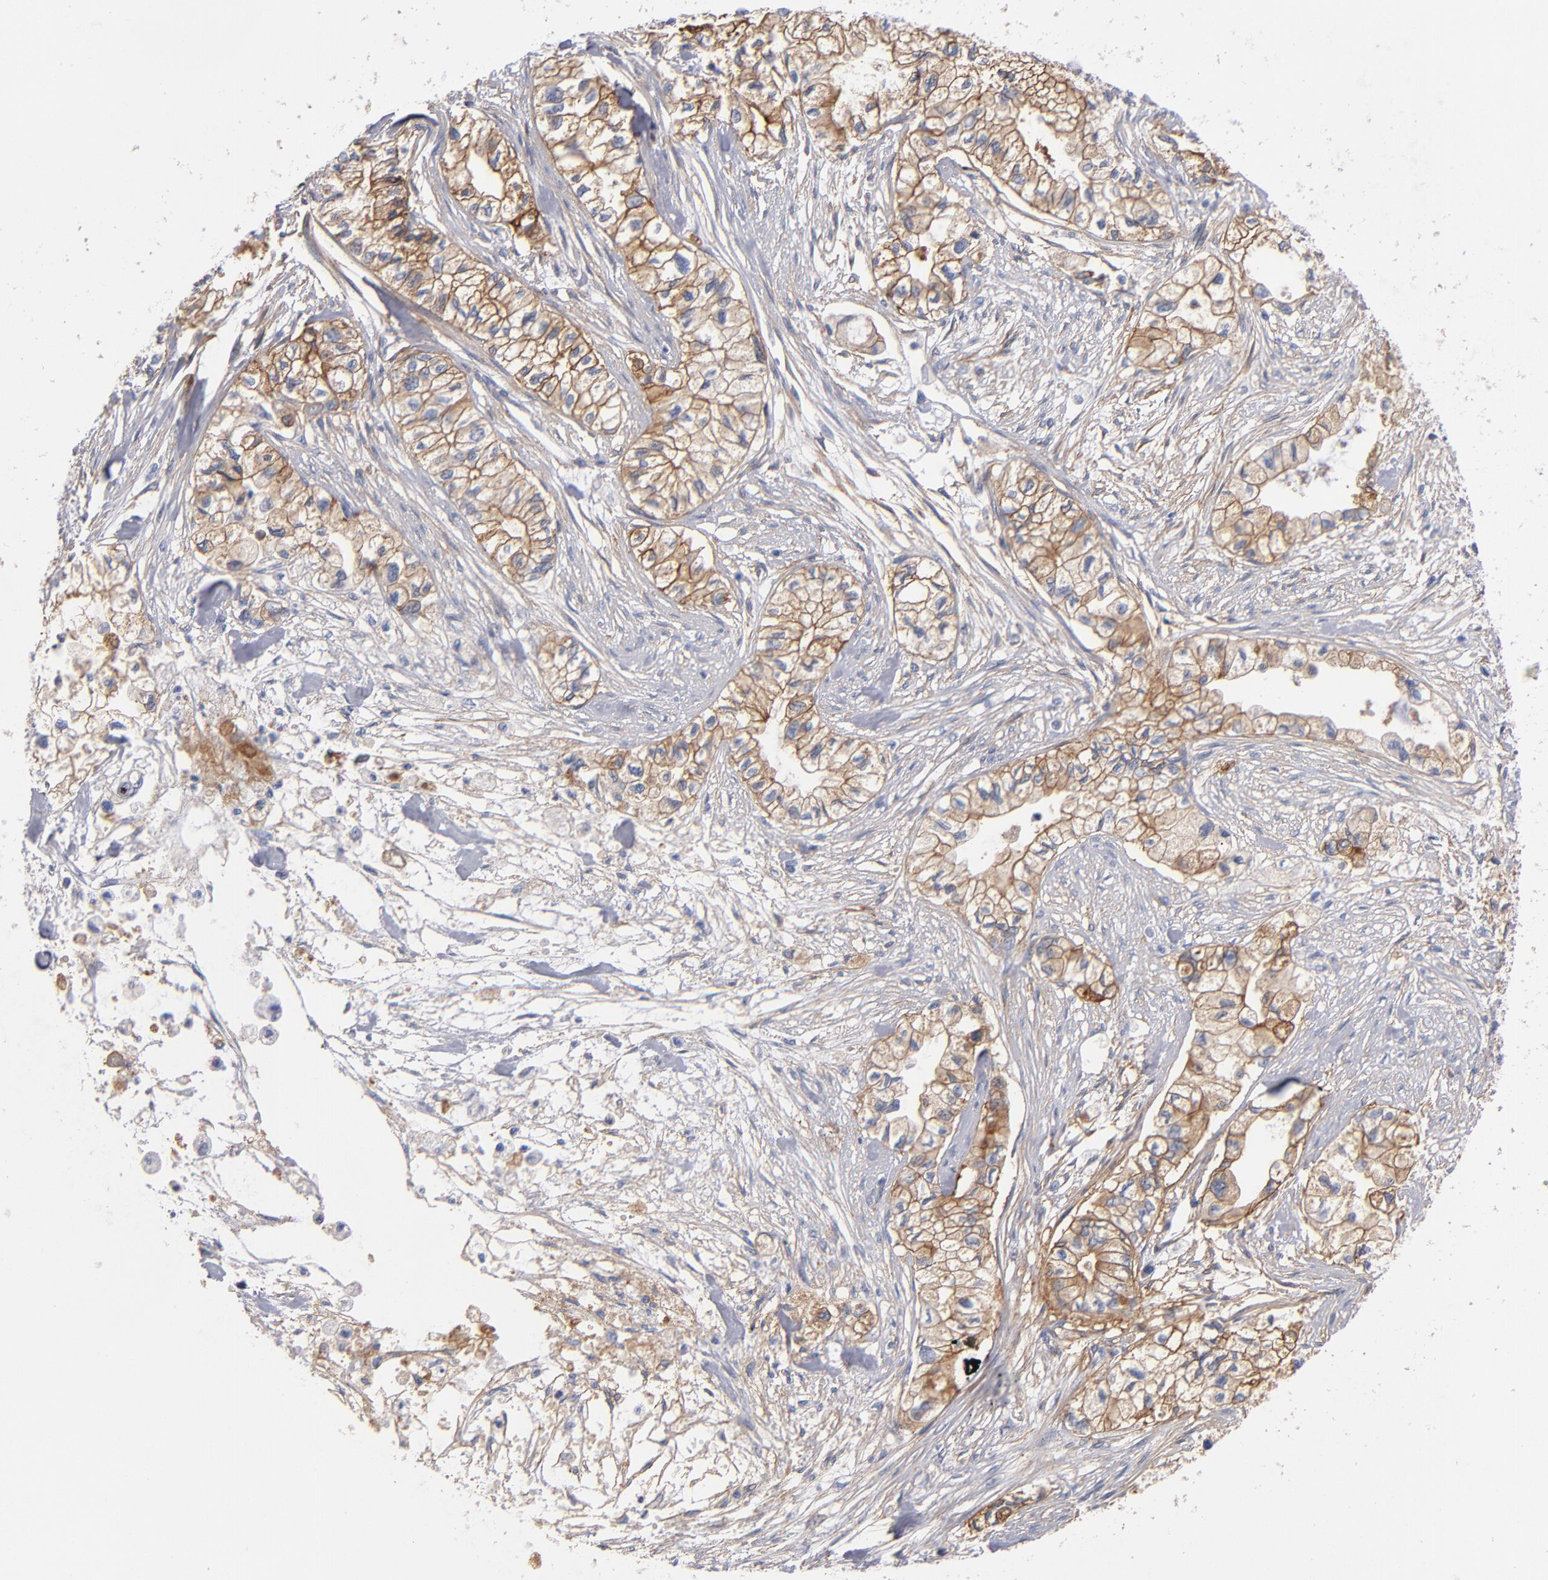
{"staining": {"intensity": "strong", "quantity": ">75%", "location": "cytoplasmic/membranous"}, "tissue": "pancreatic cancer", "cell_type": "Tumor cells", "image_type": "cancer", "snomed": [{"axis": "morphology", "description": "Adenocarcinoma, NOS"}, {"axis": "topography", "description": "Pancreas"}], "caption": "Protein analysis of pancreatic cancer (adenocarcinoma) tissue demonstrates strong cytoplasmic/membranous positivity in approximately >75% of tumor cells.", "gene": "PLSCR4", "patient": {"sex": "male", "age": 79}}